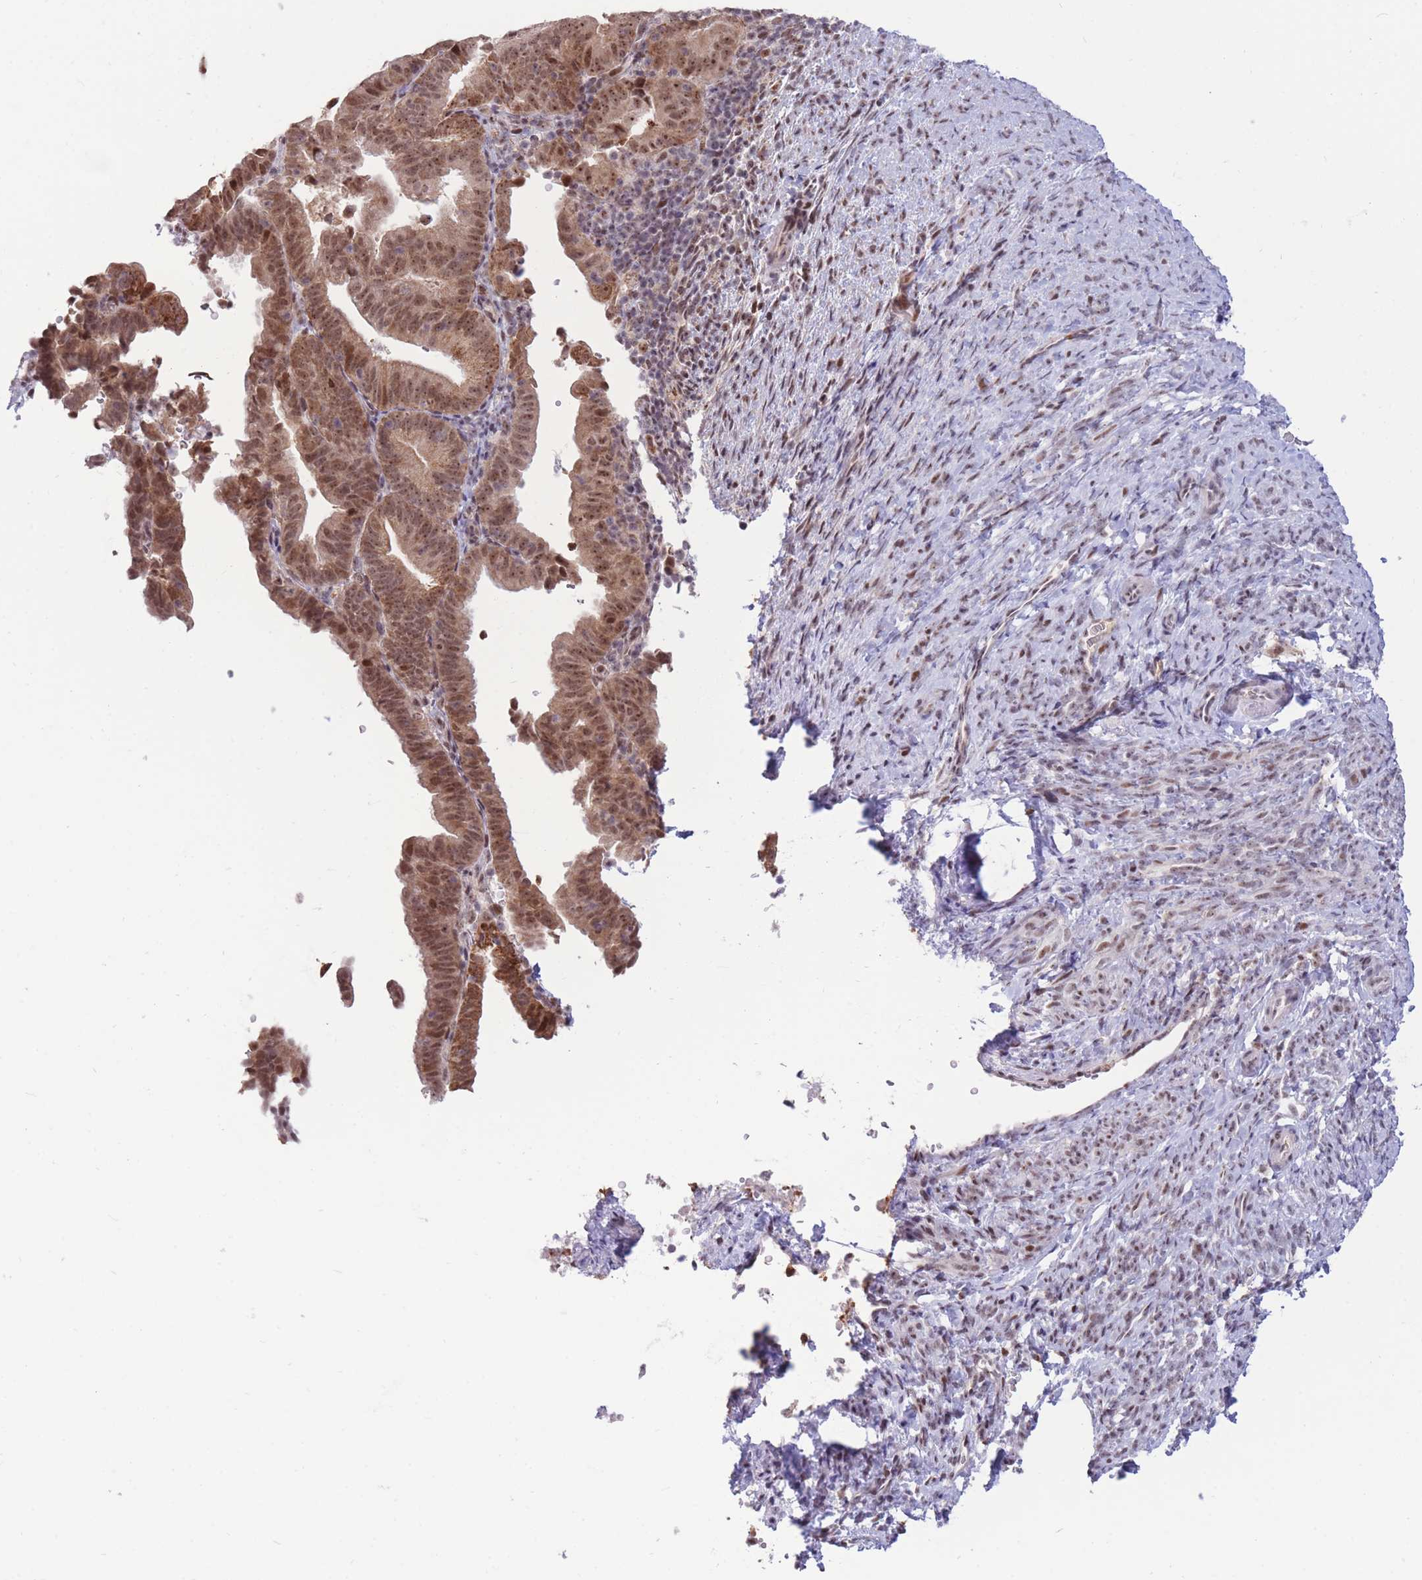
{"staining": {"intensity": "moderate", "quantity": ">75%", "location": "cytoplasmic/membranous,nuclear"}, "tissue": "endometrial cancer", "cell_type": "Tumor cells", "image_type": "cancer", "snomed": [{"axis": "morphology", "description": "Adenocarcinoma, NOS"}, {"axis": "topography", "description": "Endometrium"}], "caption": "A high-resolution histopathology image shows IHC staining of endometrial adenocarcinoma, which reveals moderate cytoplasmic/membranous and nuclear staining in approximately >75% of tumor cells. (DAB (3,3'-diaminobenzidine) = brown stain, brightfield microscopy at high magnification).", "gene": "TARBP2", "patient": {"sex": "female", "age": 70}}